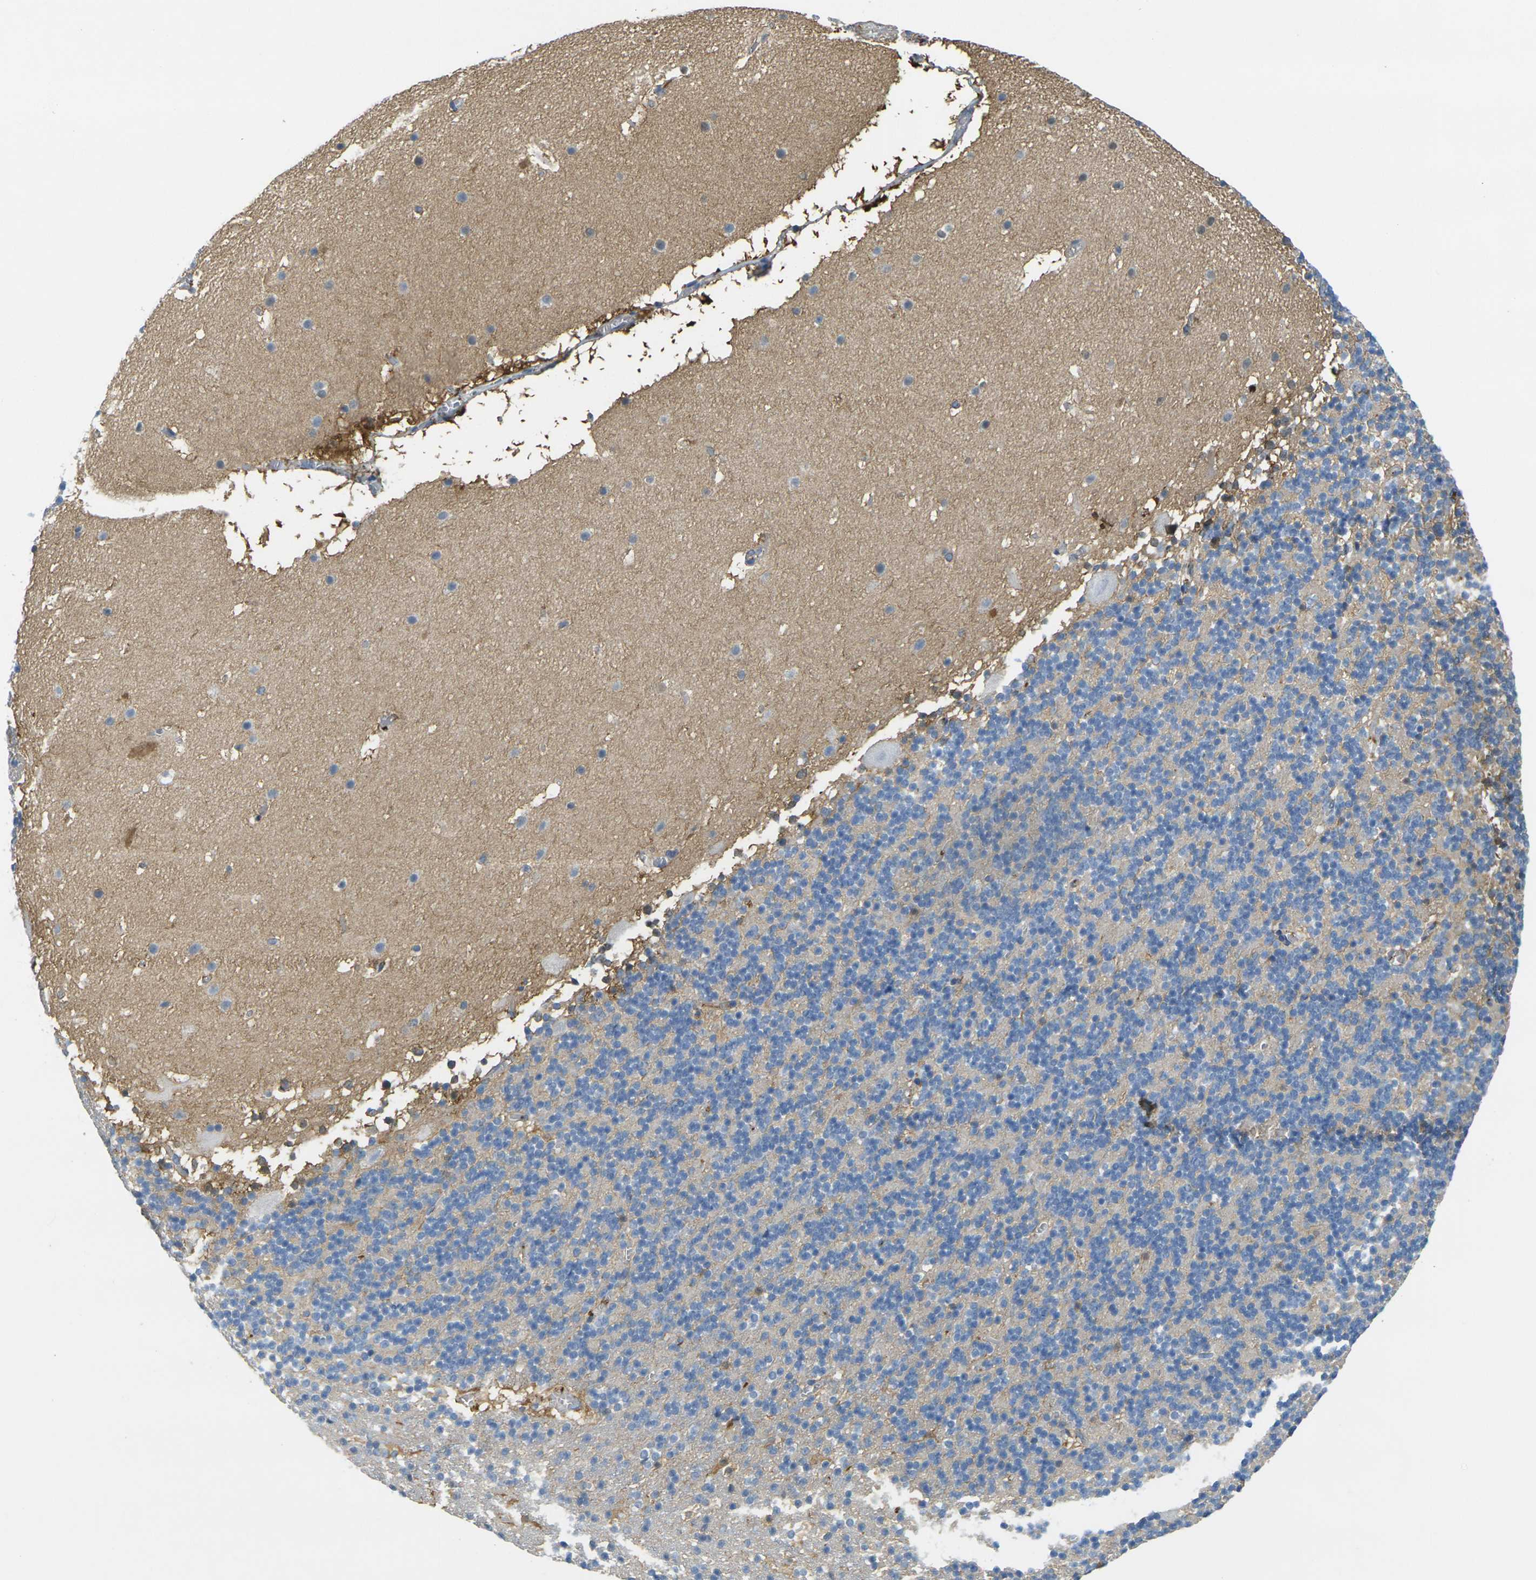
{"staining": {"intensity": "negative", "quantity": "none", "location": "none"}, "tissue": "cerebellum", "cell_type": "Cells in granular layer", "image_type": "normal", "snomed": [{"axis": "morphology", "description": "Normal tissue, NOS"}, {"axis": "topography", "description": "Cerebellum"}], "caption": "The image demonstrates no staining of cells in granular layer in unremarkable cerebellum. Brightfield microscopy of immunohistochemistry (IHC) stained with DAB (3,3'-diaminobenzidine) (brown) and hematoxylin (blue), captured at high magnification.", "gene": "PLCD1", "patient": {"sex": "male", "age": 45}}